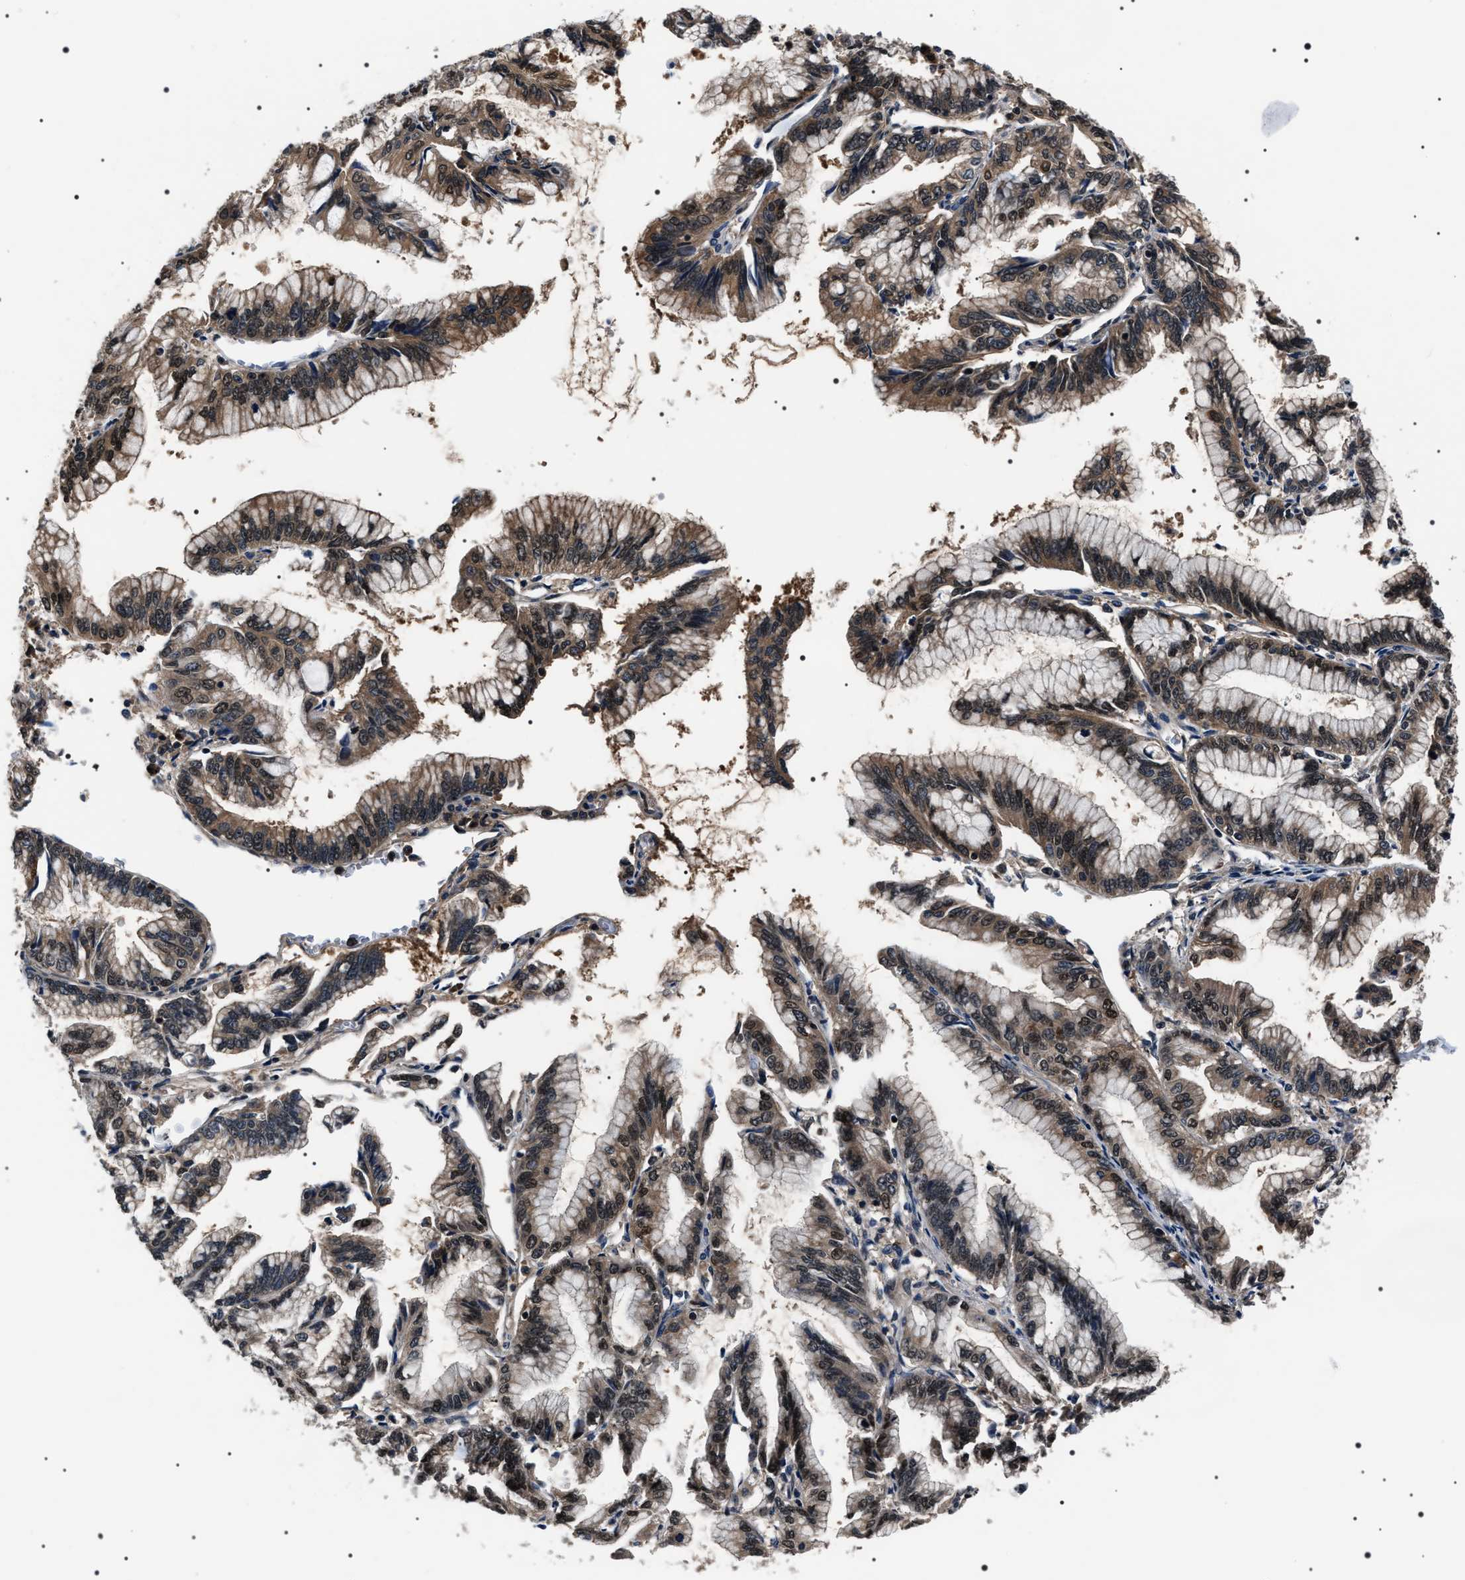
{"staining": {"intensity": "moderate", "quantity": ">75%", "location": "cytoplasmic/membranous,nuclear"}, "tissue": "pancreatic cancer", "cell_type": "Tumor cells", "image_type": "cancer", "snomed": [{"axis": "morphology", "description": "Adenocarcinoma, NOS"}, {"axis": "topography", "description": "Pancreas"}], "caption": "Adenocarcinoma (pancreatic) stained for a protein (brown) exhibits moderate cytoplasmic/membranous and nuclear positive positivity in approximately >75% of tumor cells.", "gene": "SIPA1", "patient": {"sex": "female", "age": 64}}